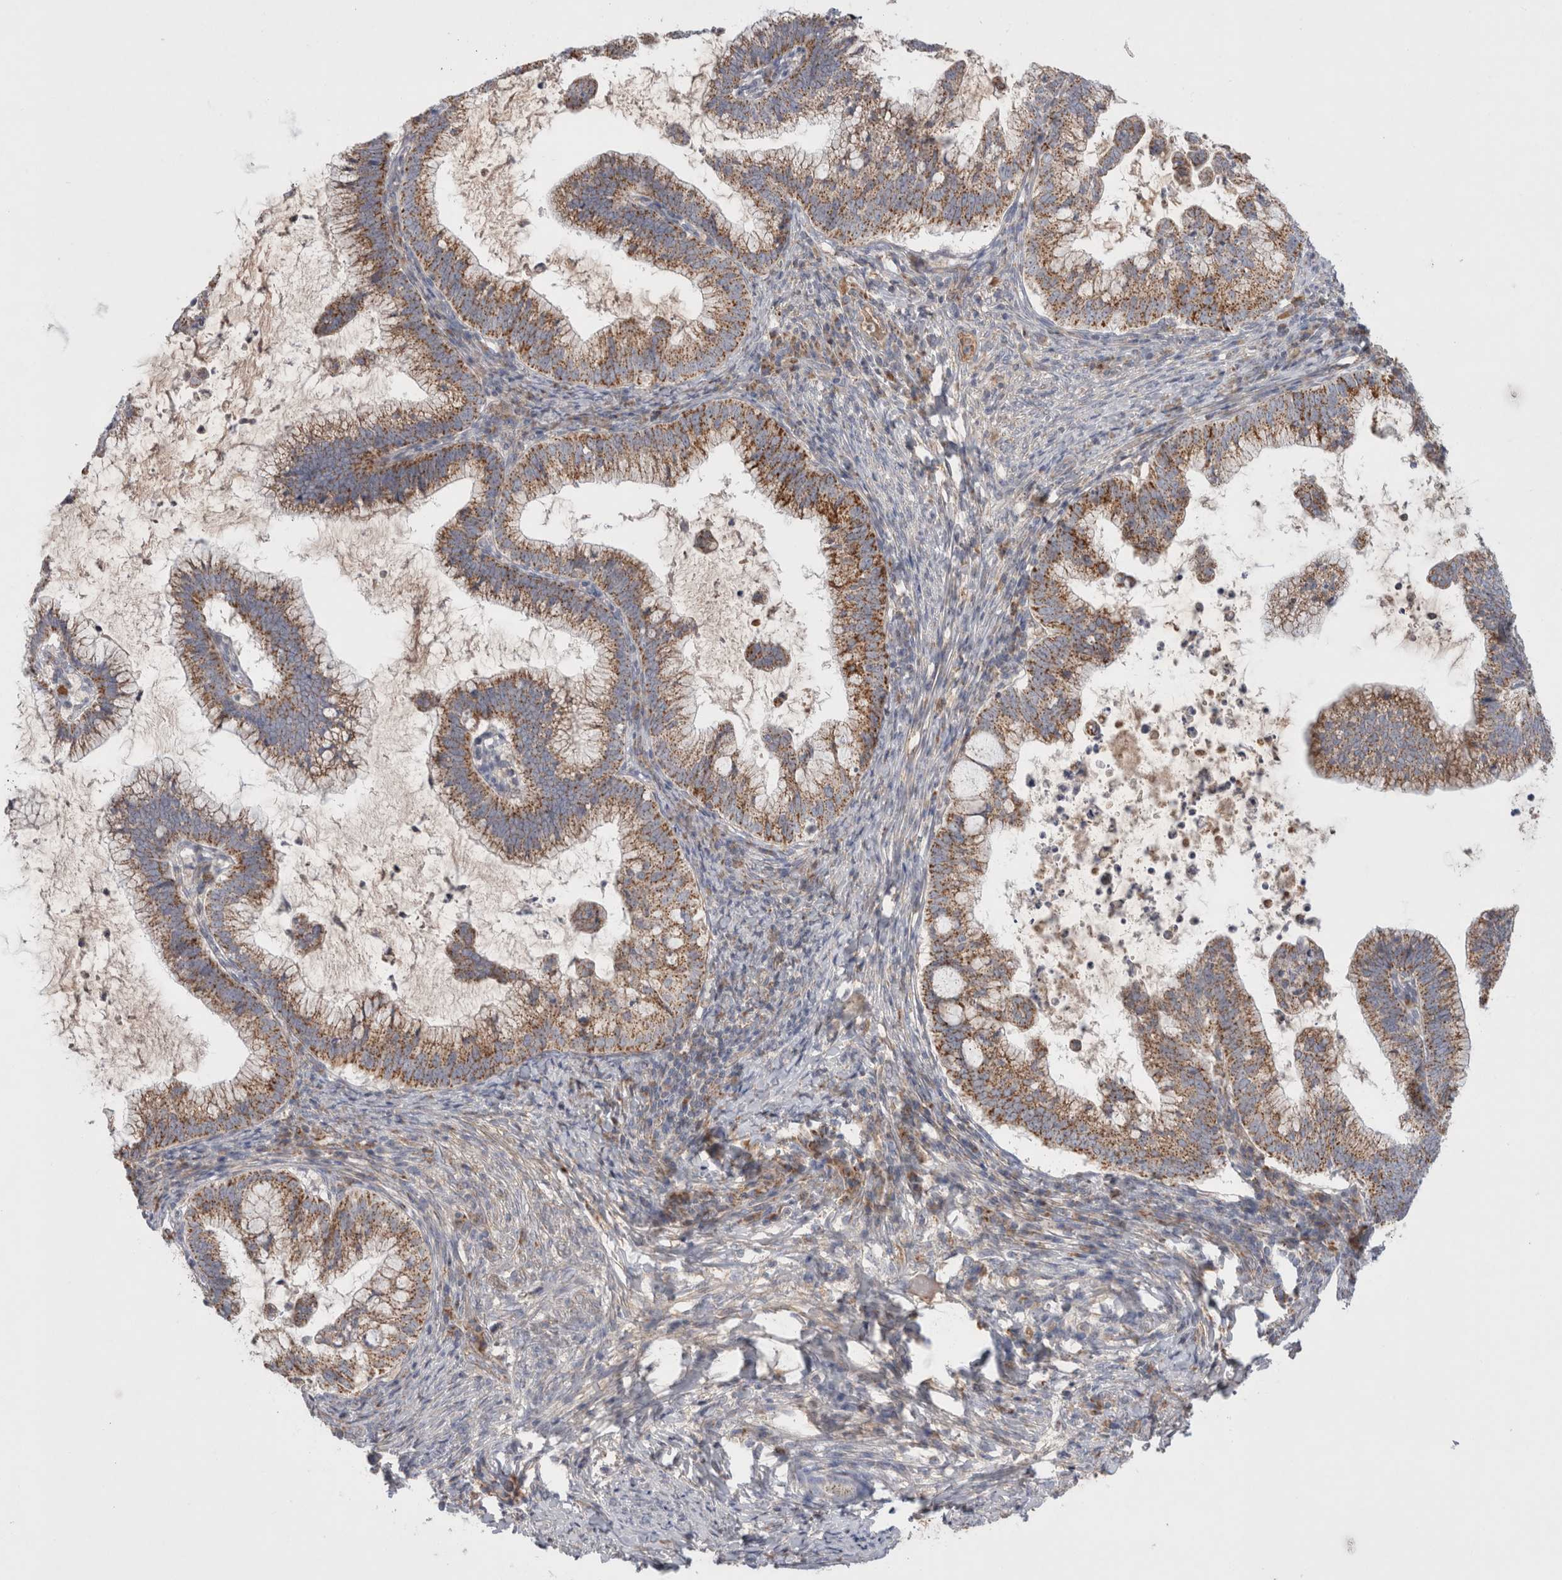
{"staining": {"intensity": "strong", "quantity": ">75%", "location": "cytoplasmic/membranous"}, "tissue": "cervical cancer", "cell_type": "Tumor cells", "image_type": "cancer", "snomed": [{"axis": "morphology", "description": "Adenocarcinoma, NOS"}, {"axis": "topography", "description": "Cervix"}], "caption": "High-magnification brightfield microscopy of cervical adenocarcinoma stained with DAB (3,3'-diaminobenzidine) (brown) and counterstained with hematoxylin (blue). tumor cells exhibit strong cytoplasmic/membranous positivity is identified in approximately>75% of cells.", "gene": "MRPS28", "patient": {"sex": "female", "age": 36}}